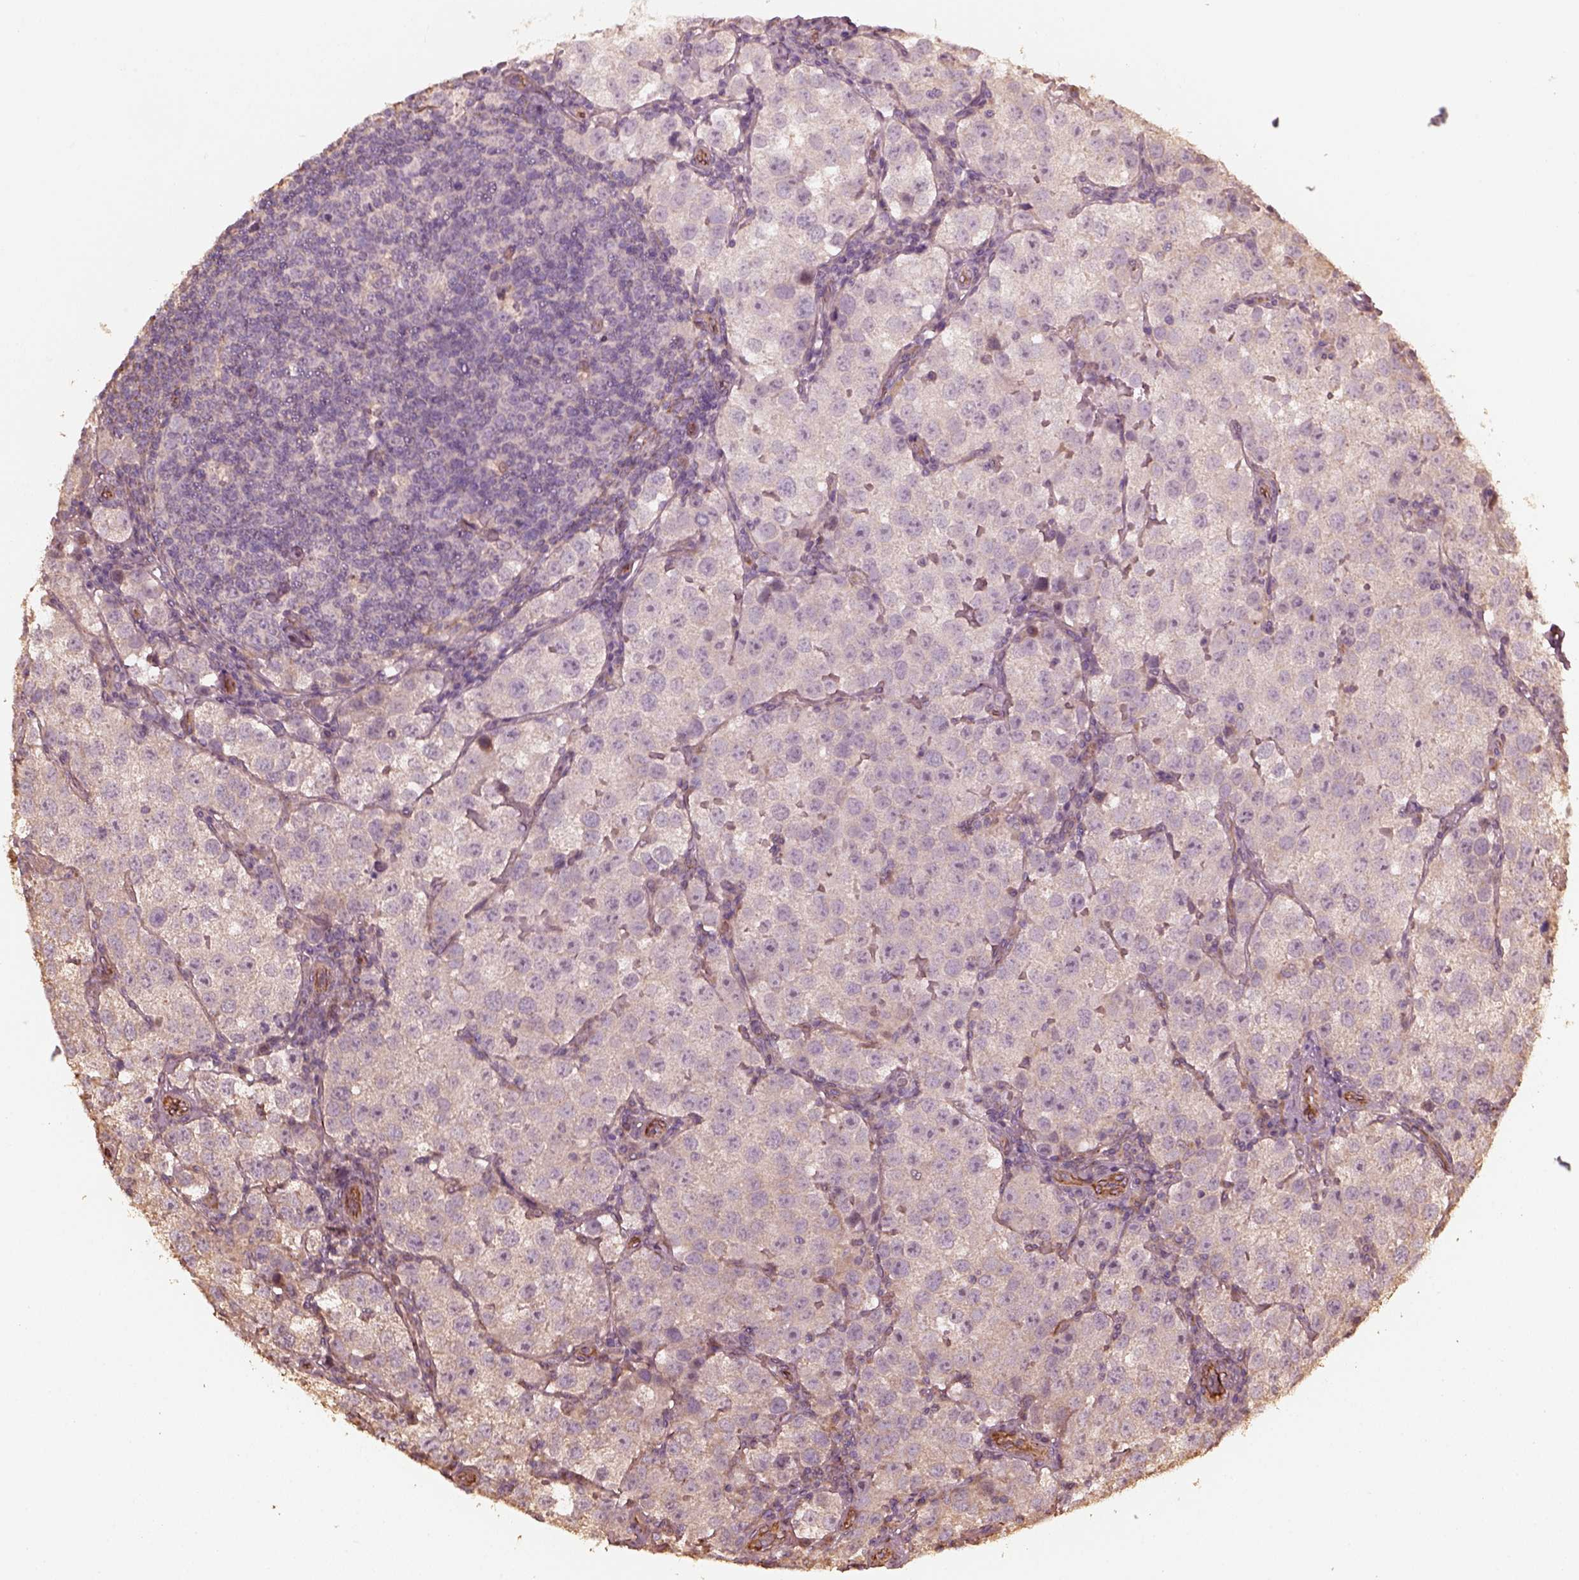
{"staining": {"intensity": "negative", "quantity": "none", "location": "none"}, "tissue": "testis cancer", "cell_type": "Tumor cells", "image_type": "cancer", "snomed": [{"axis": "morphology", "description": "Seminoma, NOS"}, {"axis": "topography", "description": "Testis"}], "caption": "DAB (3,3'-diaminobenzidine) immunohistochemical staining of human testis cancer shows no significant expression in tumor cells. Brightfield microscopy of IHC stained with DAB (3,3'-diaminobenzidine) (brown) and hematoxylin (blue), captured at high magnification.", "gene": "GTPBP1", "patient": {"sex": "male", "age": 37}}